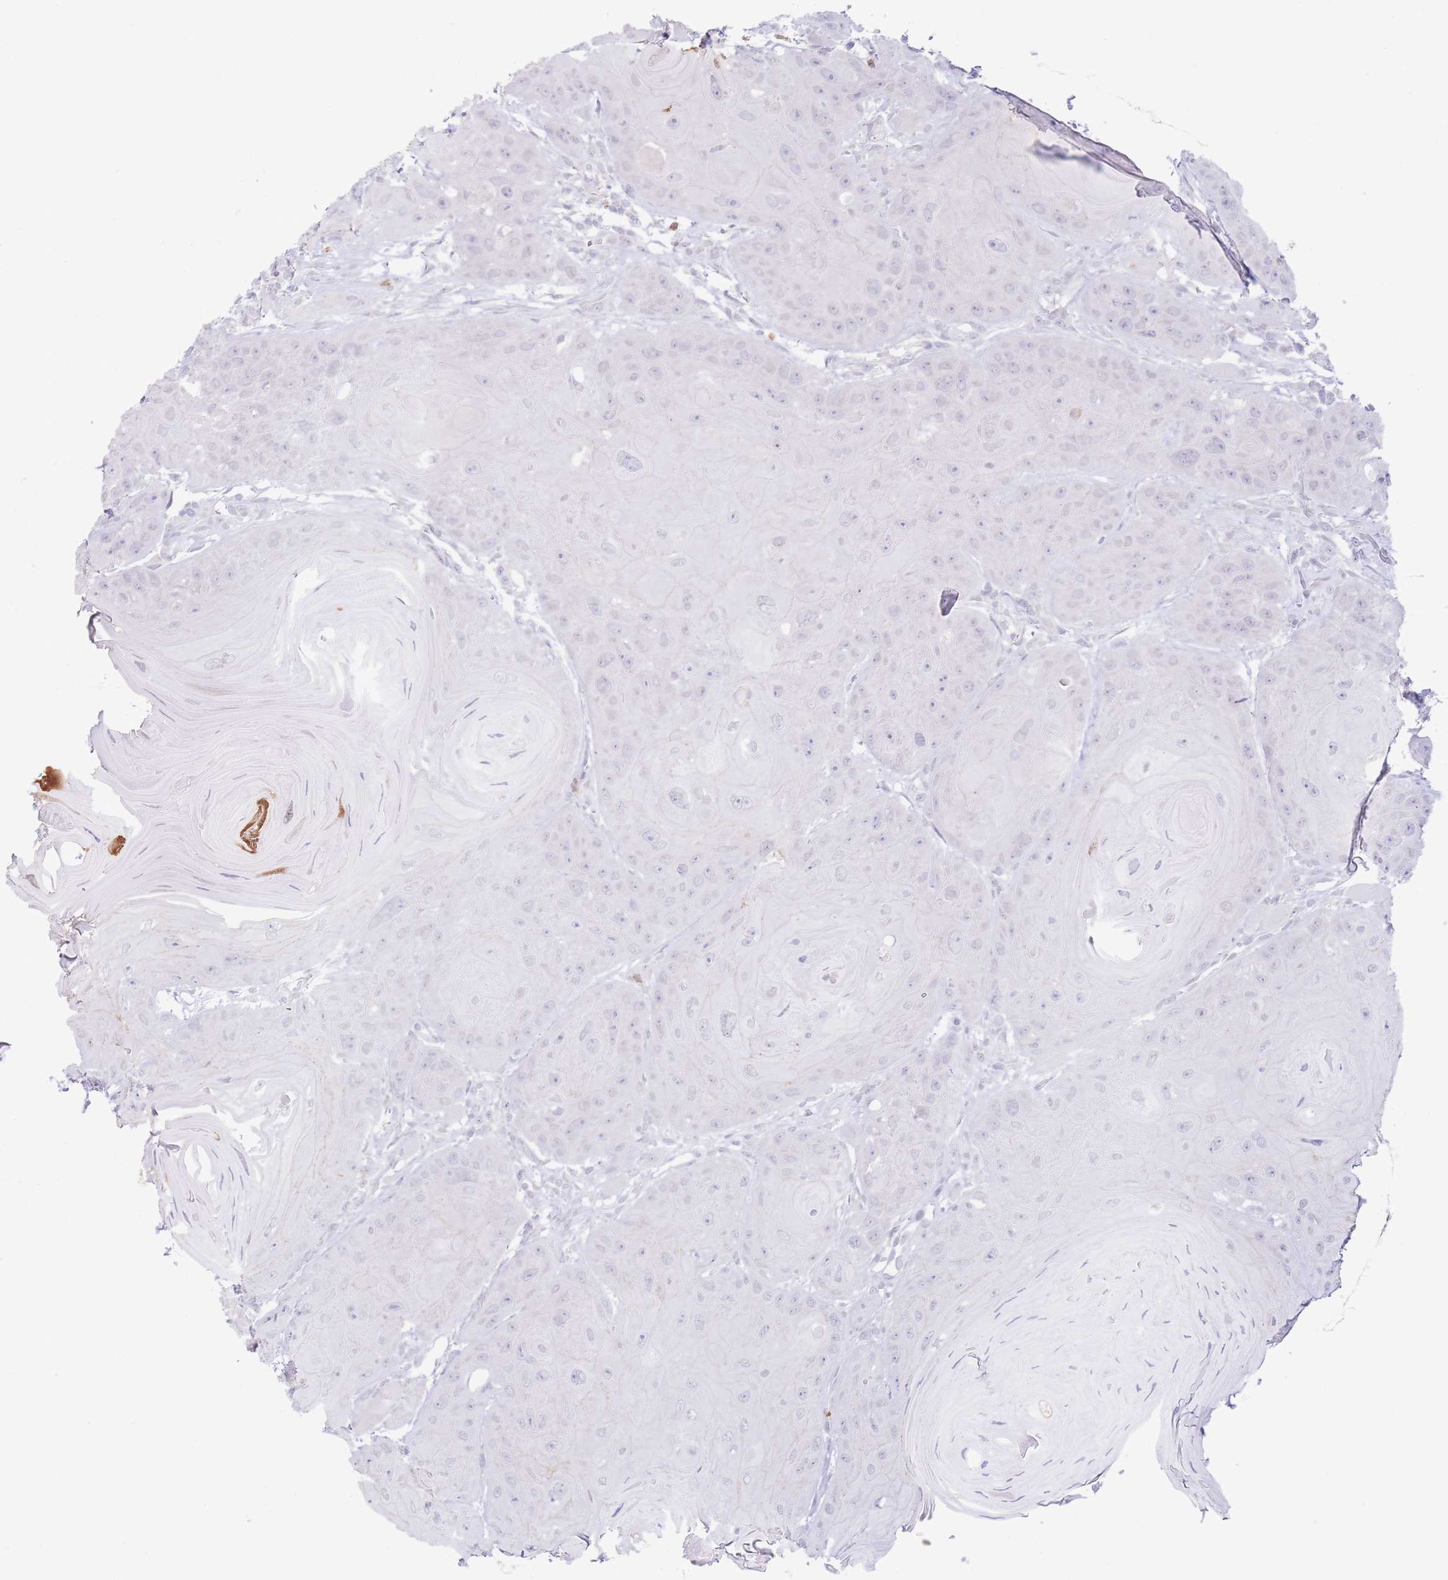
{"staining": {"intensity": "moderate", "quantity": "<25%", "location": "cytoplasmic/membranous"}, "tissue": "head and neck cancer", "cell_type": "Tumor cells", "image_type": "cancer", "snomed": [{"axis": "morphology", "description": "Squamous cell carcinoma, NOS"}, {"axis": "topography", "description": "Head-Neck"}], "caption": "IHC image of neoplastic tissue: human head and neck cancer (squamous cell carcinoma) stained using IHC reveals low levels of moderate protein expression localized specifically in the cytoplasmic/membranous of tumor cells, appearing as a cytoplasmic/membranous brown color.", "gene": "LCLAT1", "patient": {"sex": "female", "age": 59}}